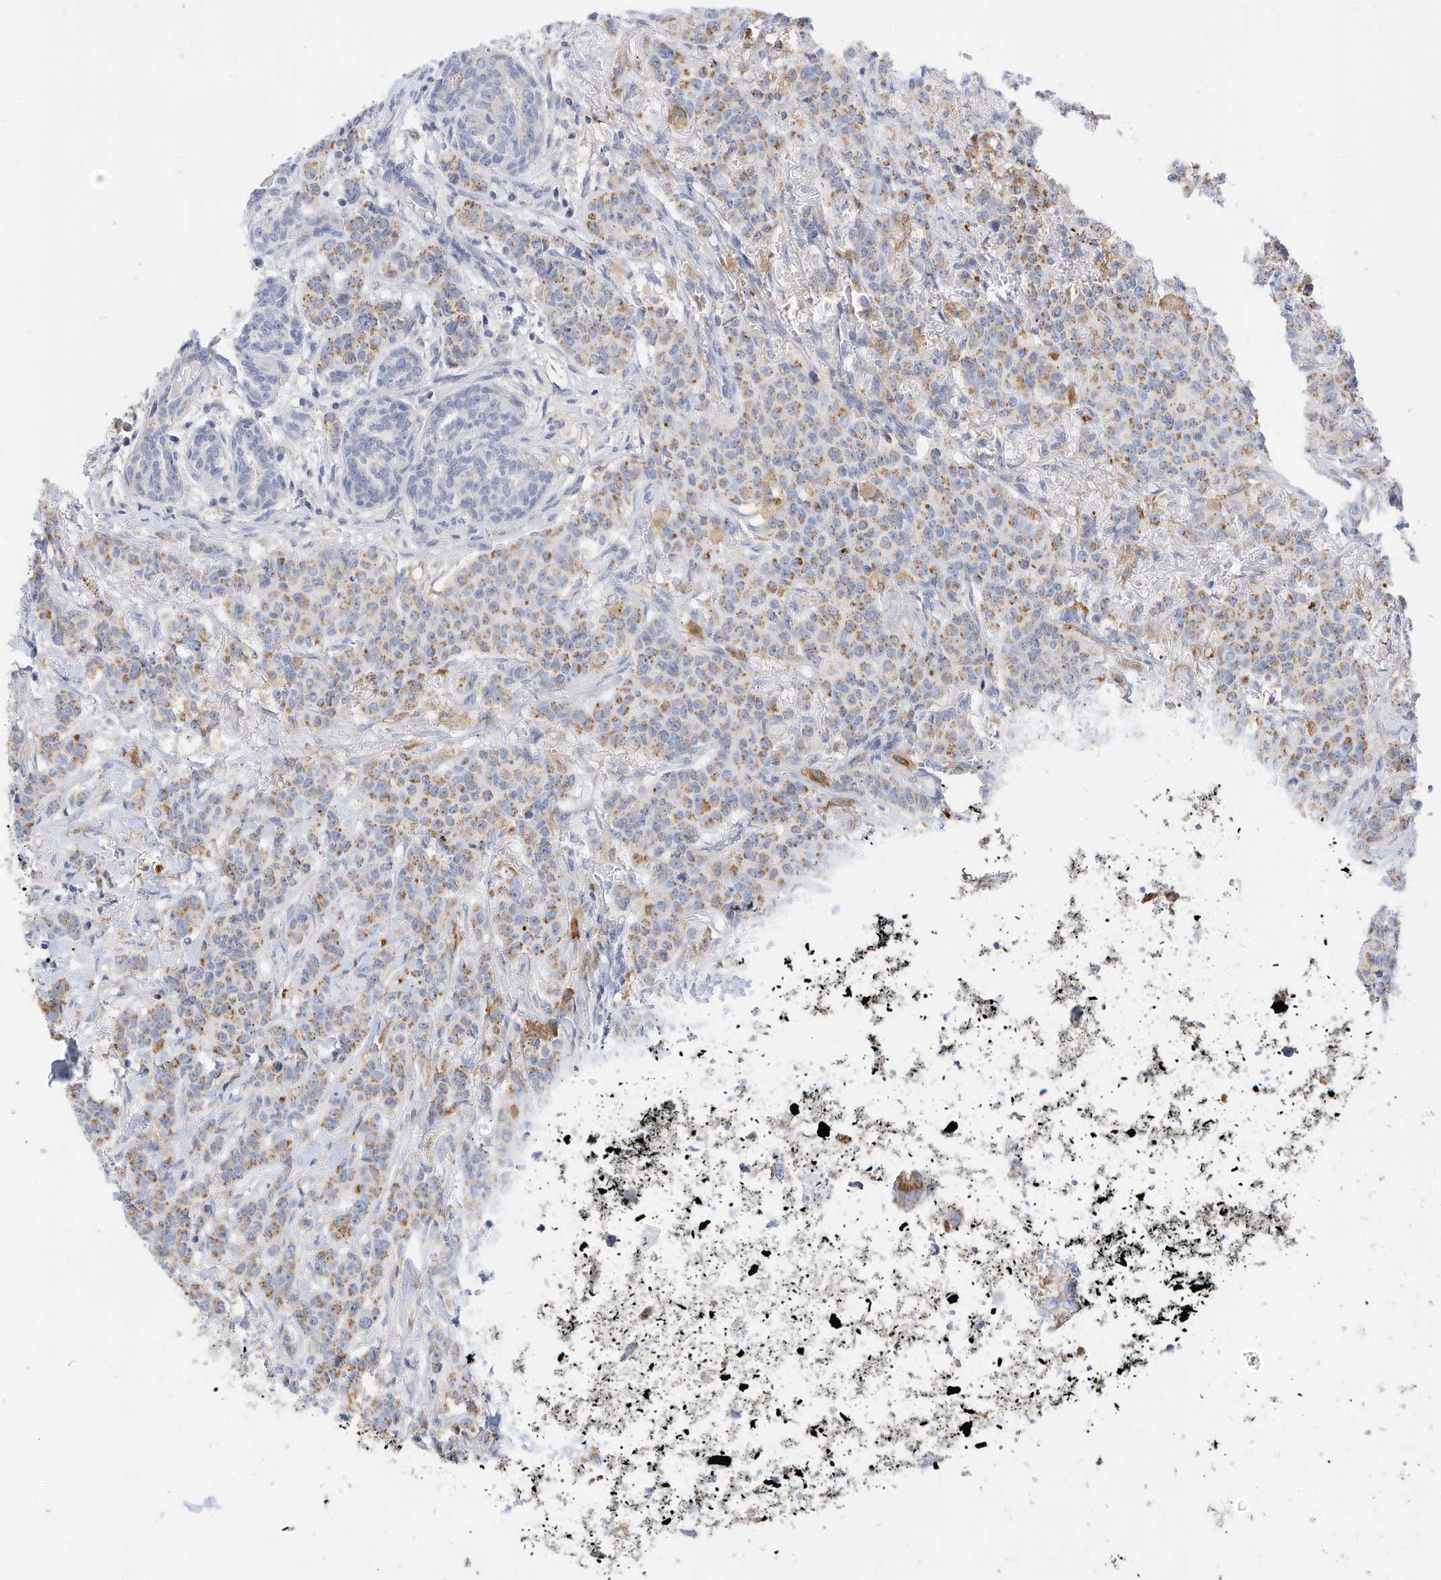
{"staining": {"intensity": "weak", "quantity": "25%-75%", "location": "cytoplasmic/membranous"}, "tissue": "breast cancer", "cell_type": "Tumor cells", "image_type": "cancer", "snomed": [{"axis": "morphology", "description": "Duct carcinoma"}, {"axis": "topography", "description": "Breast"}], "caption": "A low amount of weak cytoplasmic/membranous expression is identified in approximately 25%-75% of tumor cells in breast cancer tissue.", "gene": "RHOH", "patient": {"sex": "female", "age": 40}}